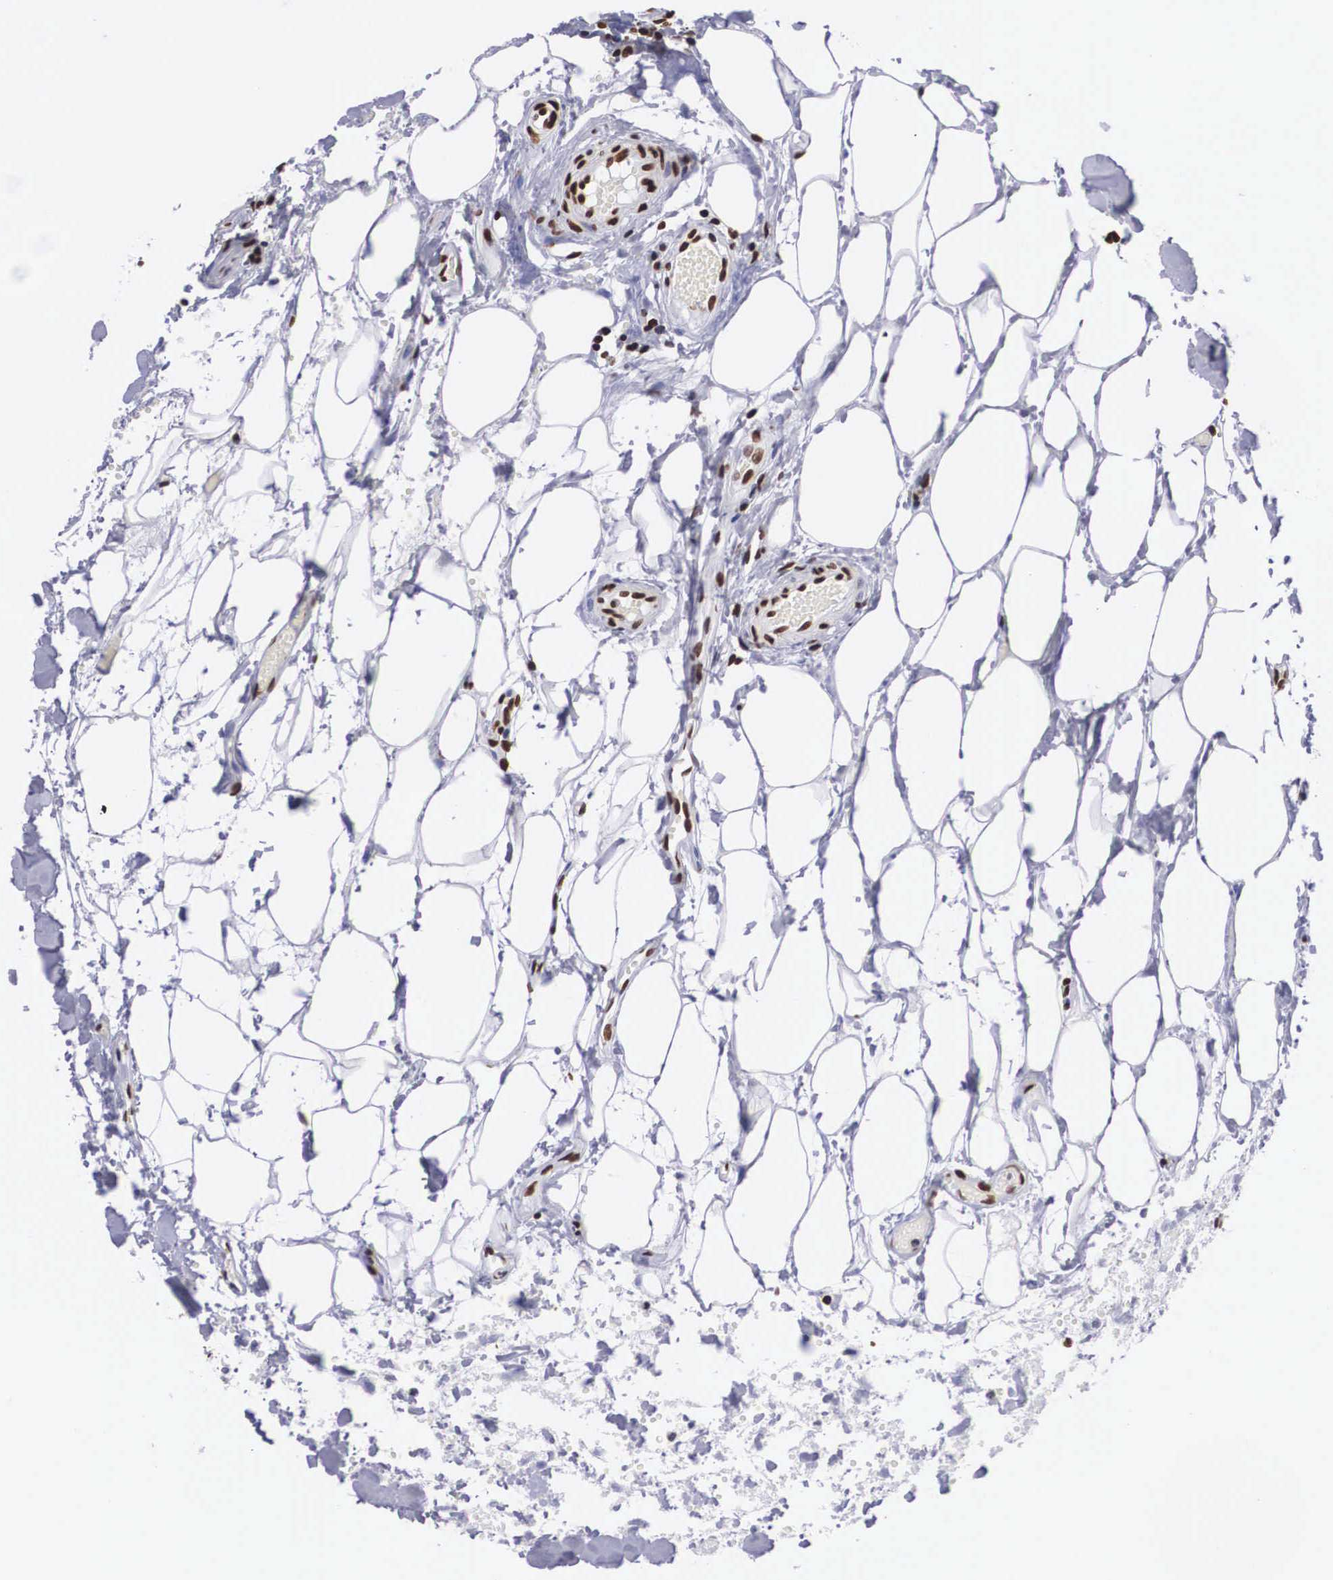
{"staining": {"intensity": "strong", "quantity": ">75%", "location": "nuclear"}, "tissue": "head and neck cancer", "cell_type": "Tumor cells", "image_type": "cancer", "snomed": [{"axis": "morphology", "description": "Squamous cell carcinoma, NOS"}, {"axis": "topography", "description": "Salivary gland"}, {"axis": "topography", "description": "Head-Neck"}], "caption": "Head and neck cancer (squamous cell carcinoma) stained with a protein marker shows strong staining in tumor cells.", "gene": "MECP2", "patient": {"sex": "male", "age": 70}}